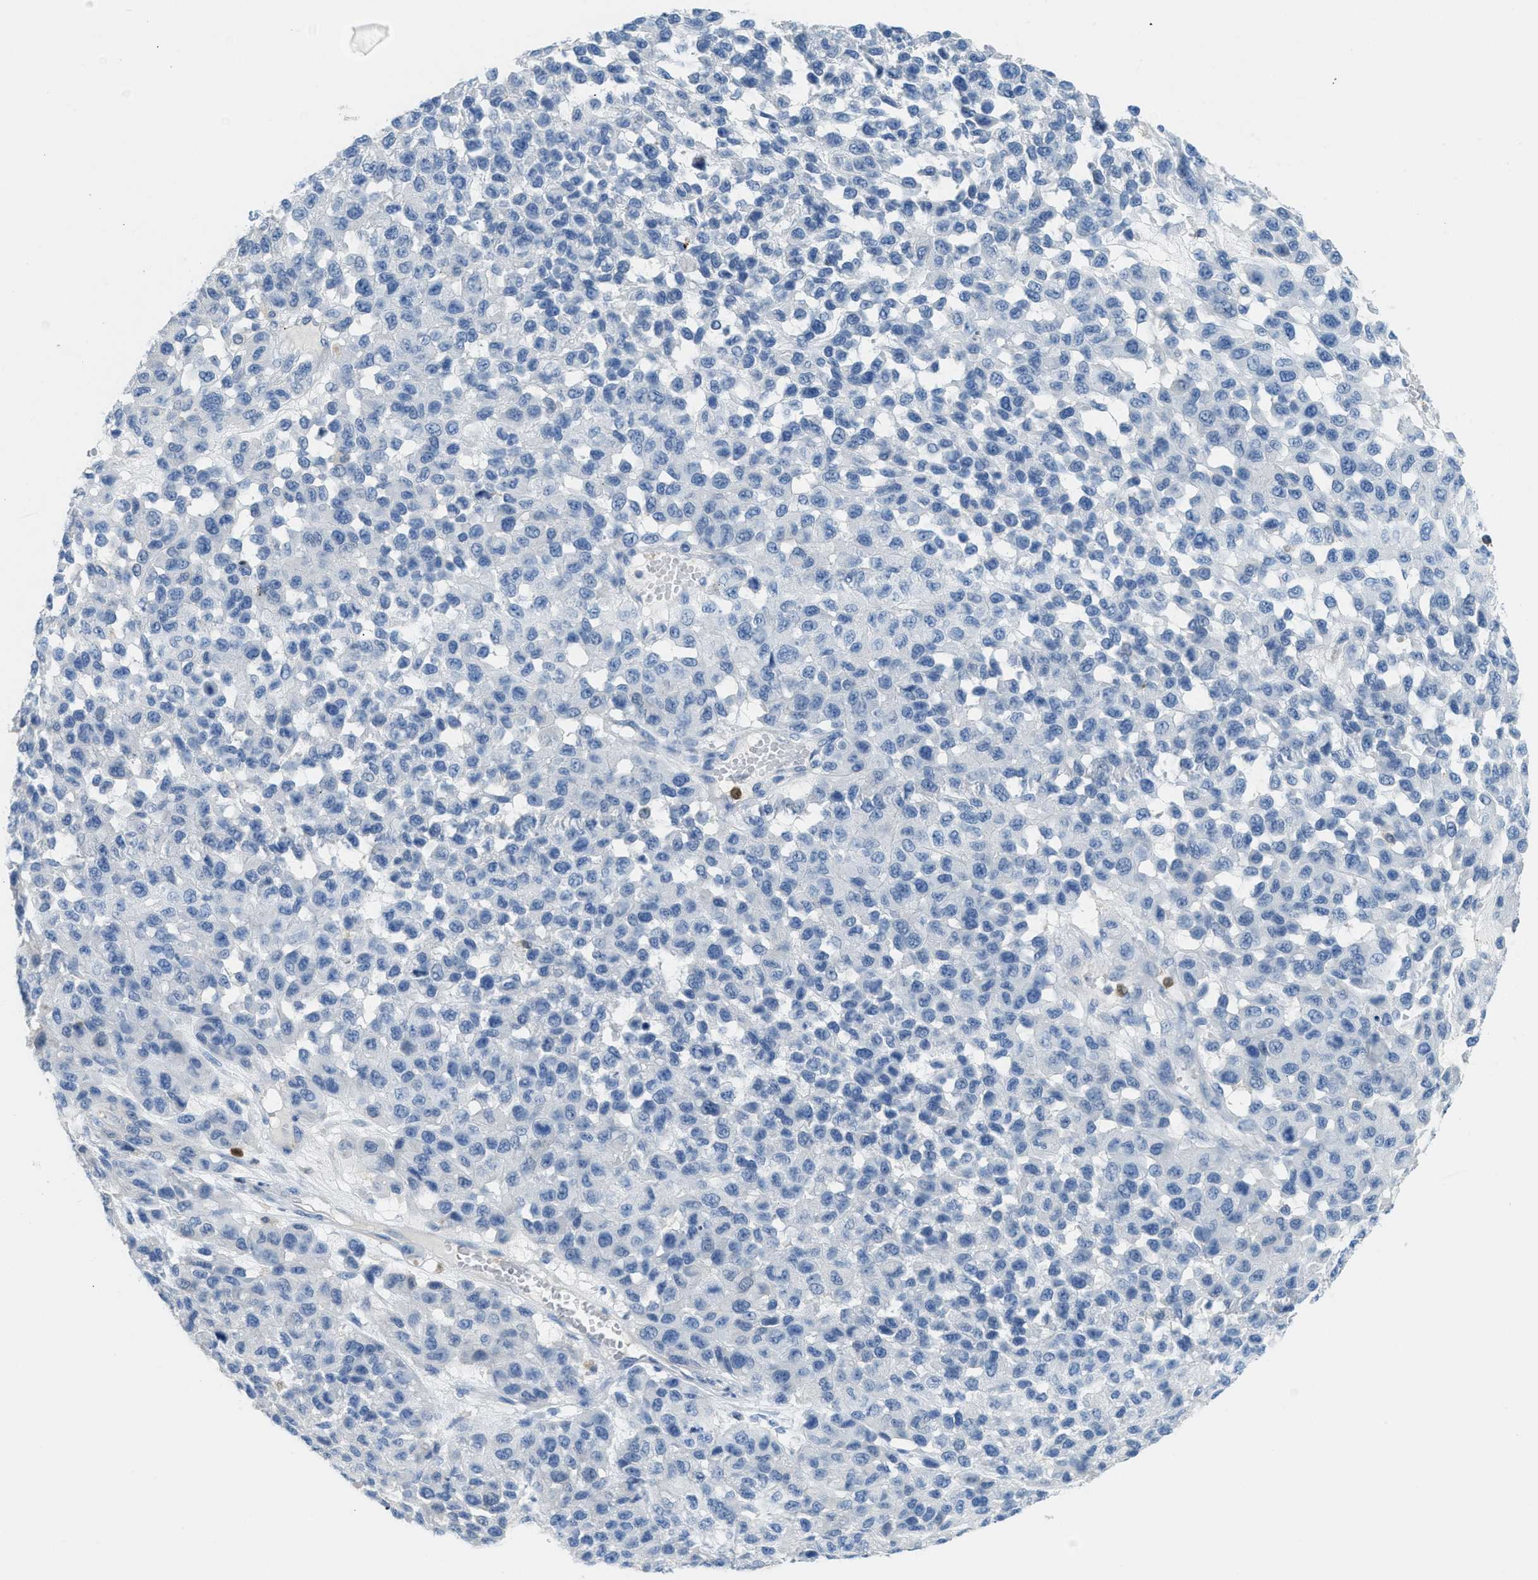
{"staining": {"intensity": "negative", "quantity": "none", "location": "none"}, "tissue": "melanoma", "cell_type": "Tumor cells", "image_type": "cancer", "snomed": [{"axis": "morphology", "description": "Malignant melanoma, NOS"}, {"axis": "topography", "description": "Skin"}], "caption": "Malignant melanoma was stained to show a protein in brown. There is no significant positivity in tumor cells. (DAB immunohistochemistry (IHC), high magnification).", "gene": "SERPINB1", "patient": {"sex": "male", "age": 62}}